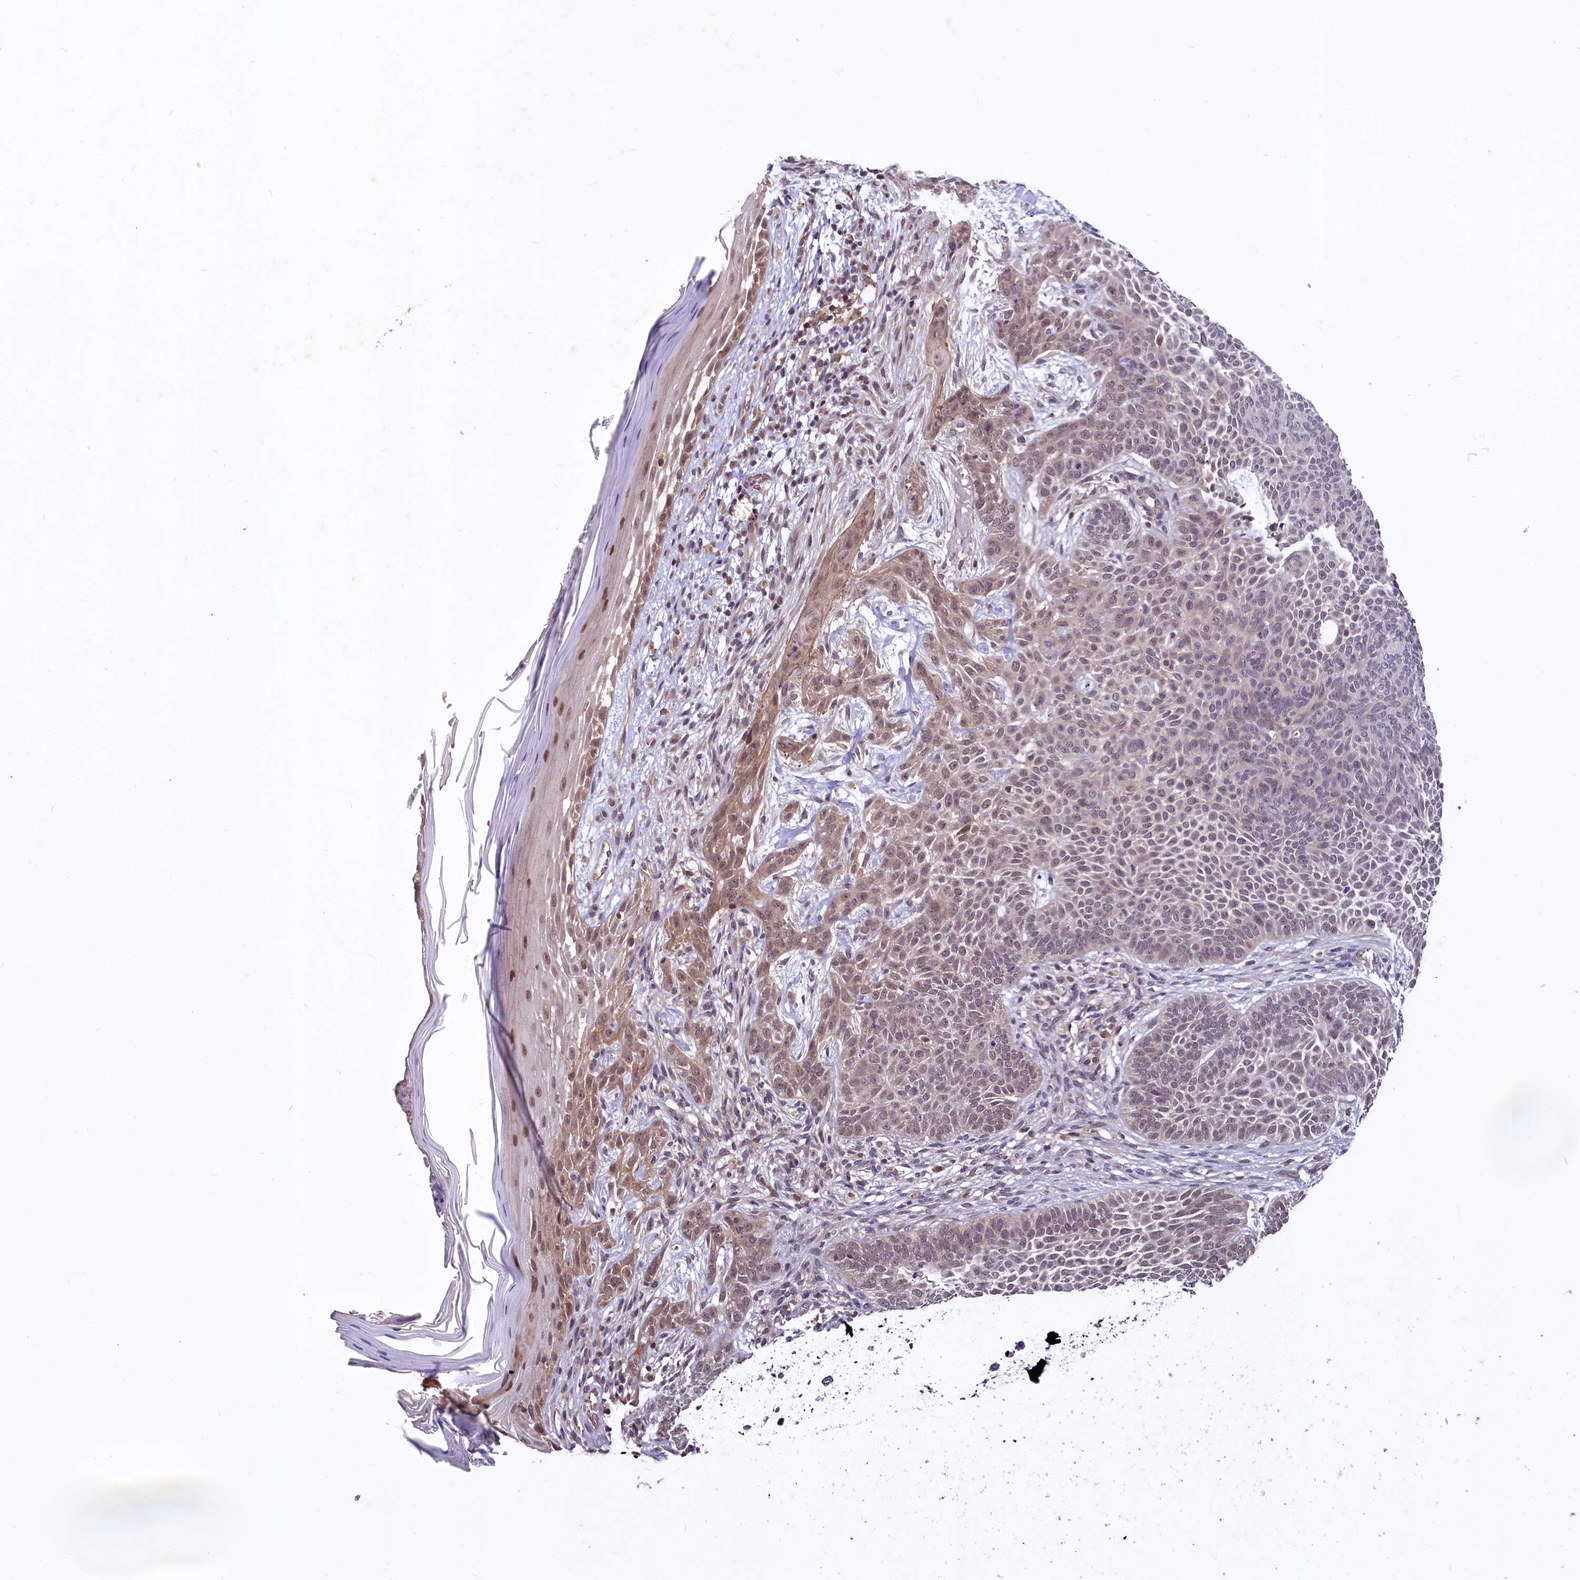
{"staining": {"intensity": "weak", "quantity": "<25%", "location": "nuclear"}, "tissue": "skin cancer", "cell_type": "Tumor cells", "image_type": "cancer", "snomed": [{"axis": "morphology", "description": "Basal cell carcinoma"}, {"axis": "topography", "description": "Skin"}], "caption": "There is no significant staining in tumor cells of skin cancer.", "gene": "UBE3A", "patient": {"sex": "male", "age": 85}}